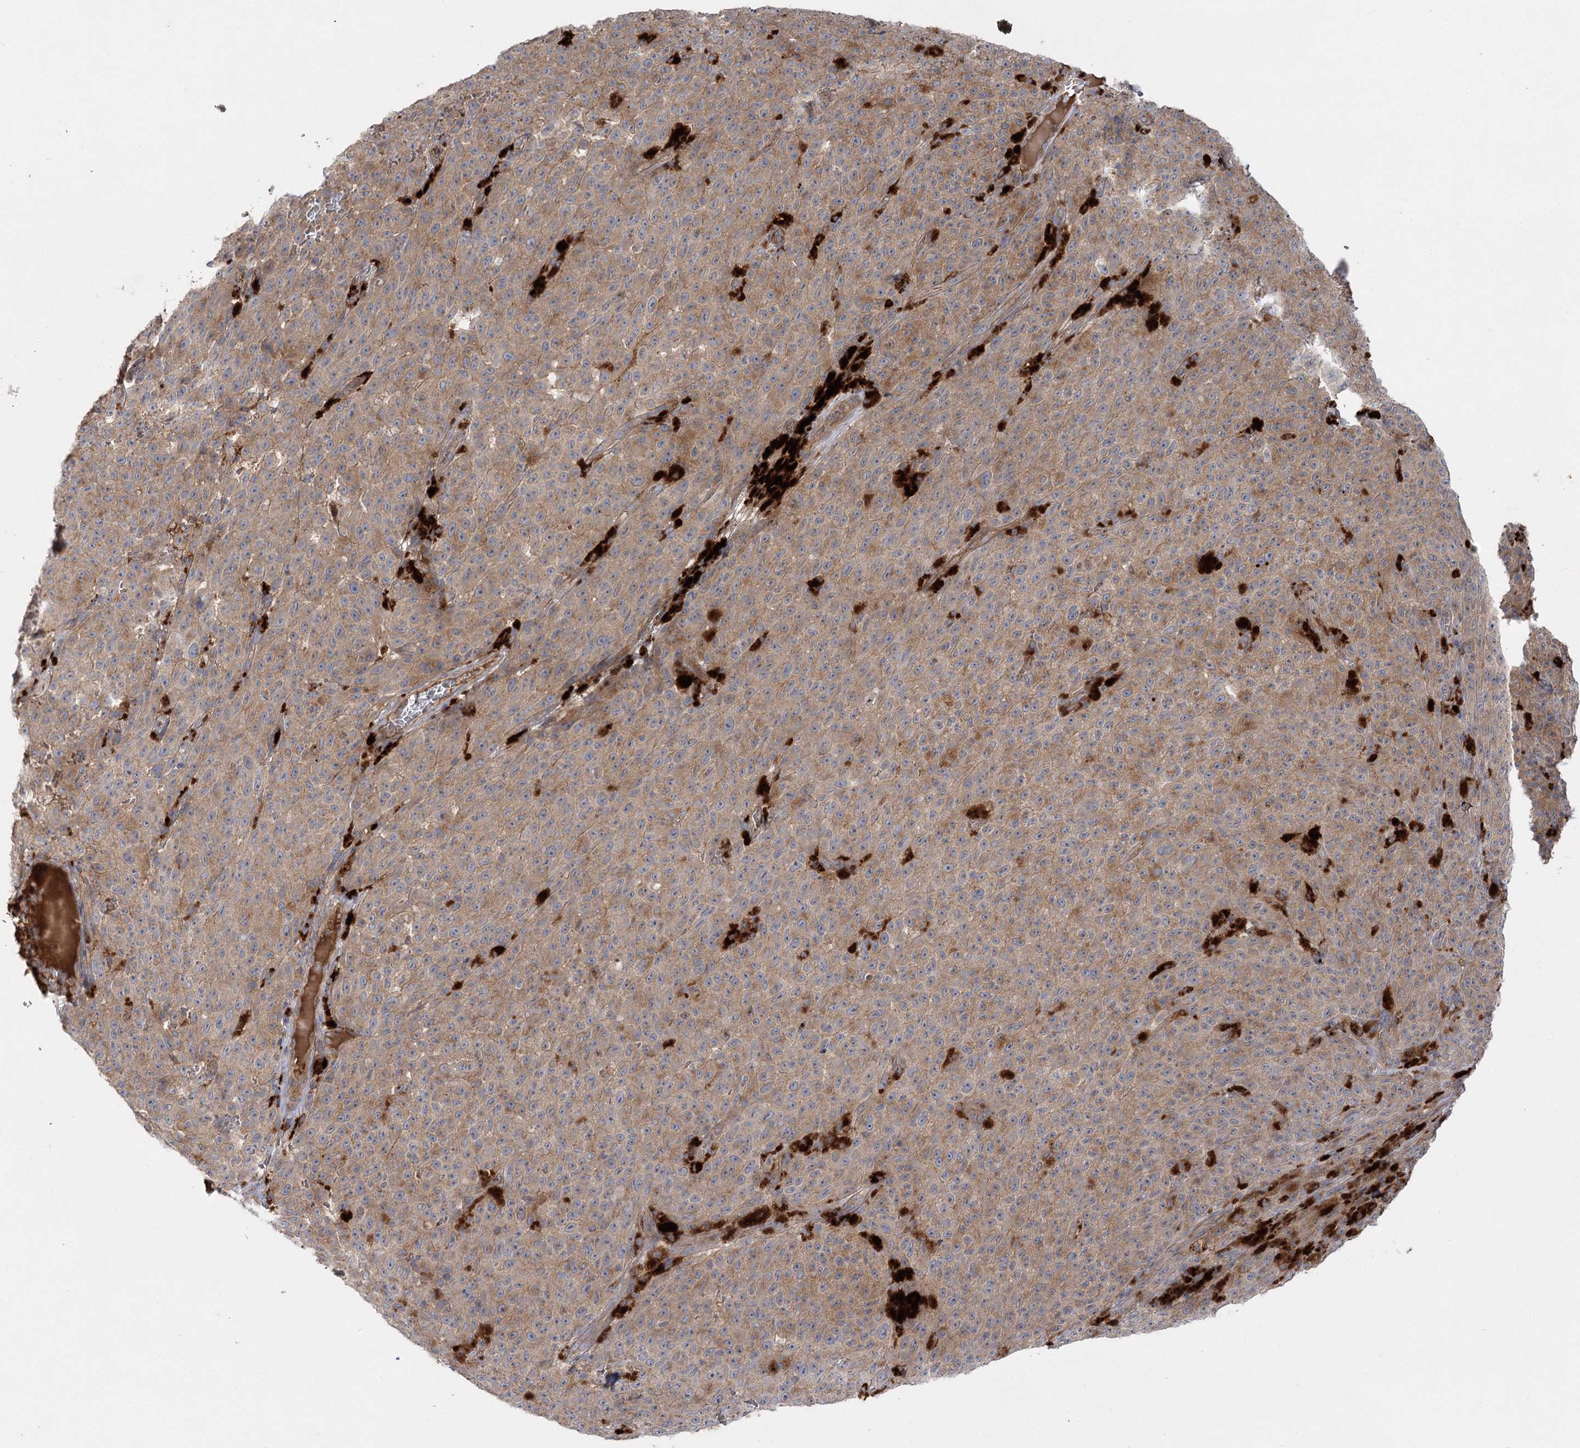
{"staining": {"intensity": "moderate", "quantity": ">75%", "location": "cytoplasmic/membranous"}, "tissue": "melanoma", "cell_type": "Tumor cells", "image_type": "cancer", "snomed": [{"axis": "morphology", "description": "Malignant melanoma, NOS"}, {"axis": "topography", "description": "Skin"}], "caption": "Immunohistochemical staining of human melanoma reveals medium levels of moderate cytoplasmic/membranous staining in approximately >75% of tumor cells.", "gene": "KIAA0825", "patient": {"sex": "female", "age": 82}}